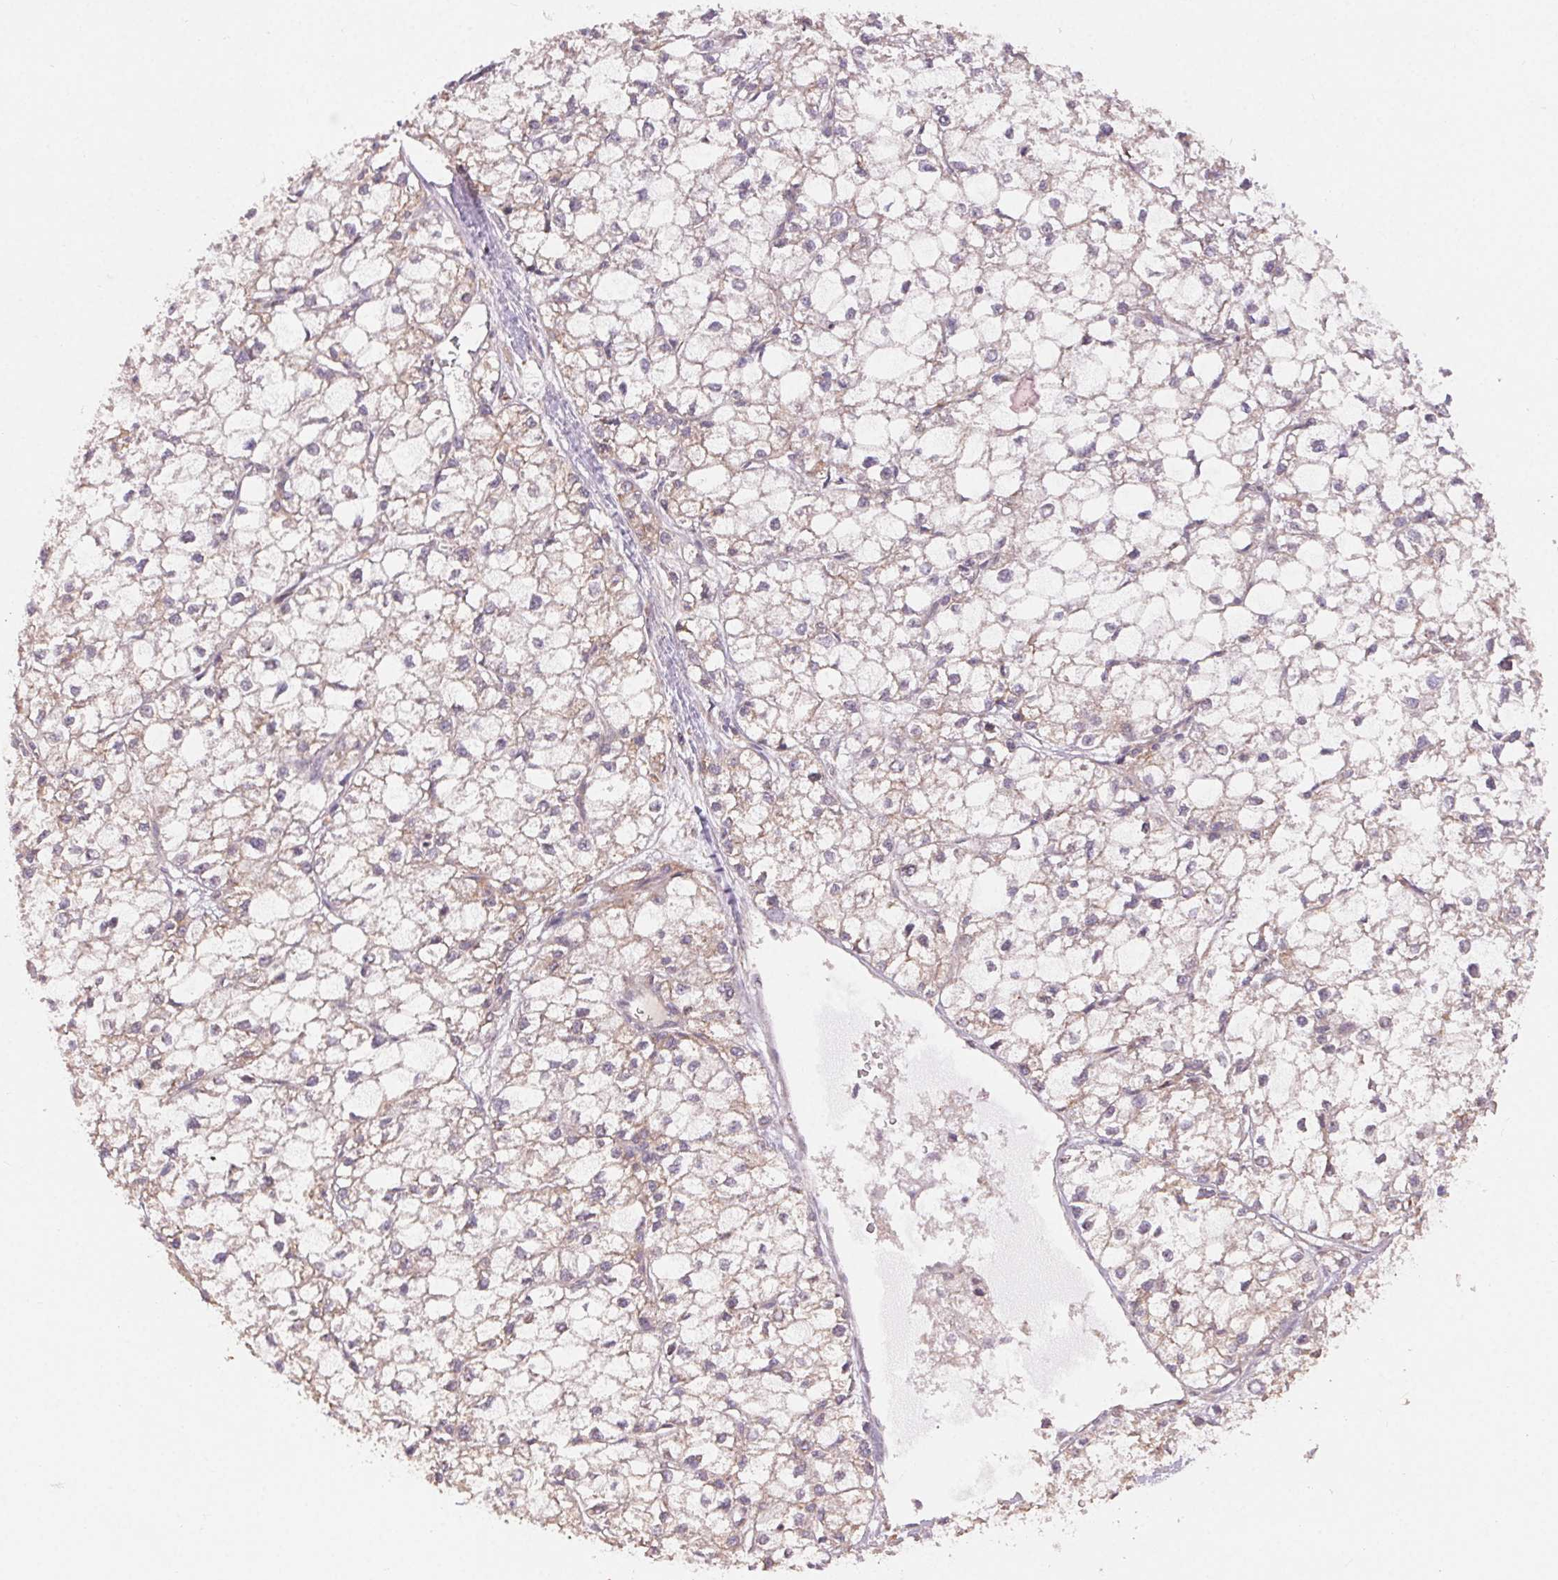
{"staining": {"intensity": "weak", "quantity": "<25%", "location": "cytoplasmic/membranous"}, "tissue": "liver cancer", "cell_type": "Tumor cells", "image_type": "cancer", "snomed": [{"axis": "morphology", "description": "Carcinoma, Hepatocellular, NOS"}, {"axis": "topography", "description": "Liver"}], "caption": "DAB immunohistochemical staining of human liver hepatocellular carcinoma displays no significant expression in tumor cells.", "gene": "MAPKAPK2", "patient": {"sex": "female", "age": 43}}